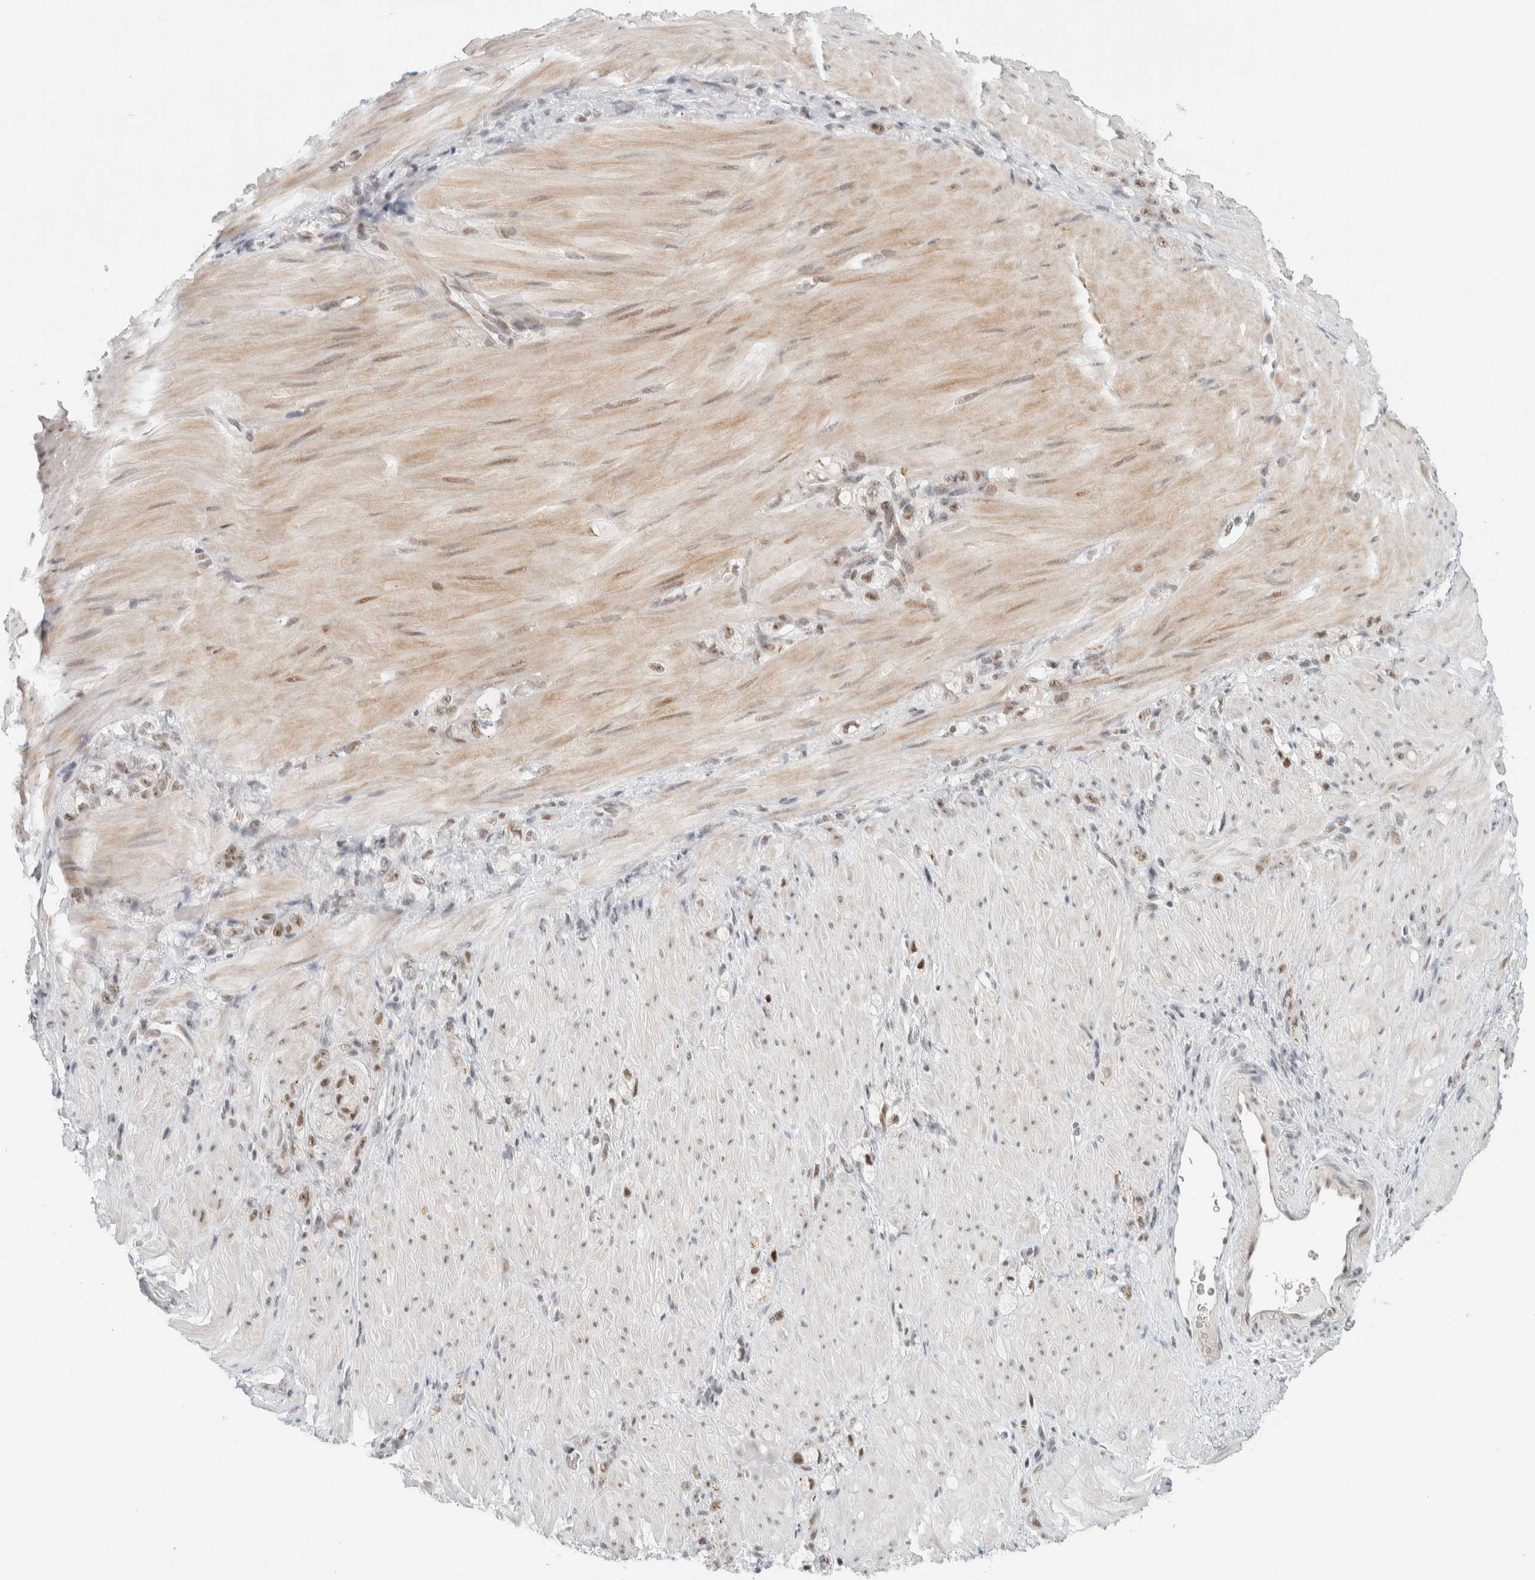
{"staining": {"intensity": "moderate", "quantity": "25%-75%", "location": "nuclear"}, "tissue": "stomach cancer", "cell_type": "Tumor cells", "image_type": "cancer", "snomed": [{"axis": "morphology", "description": "Normal tissue, NOS"}, {"axis": "morphology", "description": "Adenocarcinoma, NOS"}, {"axis": "topography", "description": "Stomach"}], "caption": "DAB immunohistochemical staining of stomach cancer reveals moderate nuclear protein positivity in about 25%-75% of tumor cells.", "gene": "ZBTB2", "patient": {"sex": "male", "age": 82}}